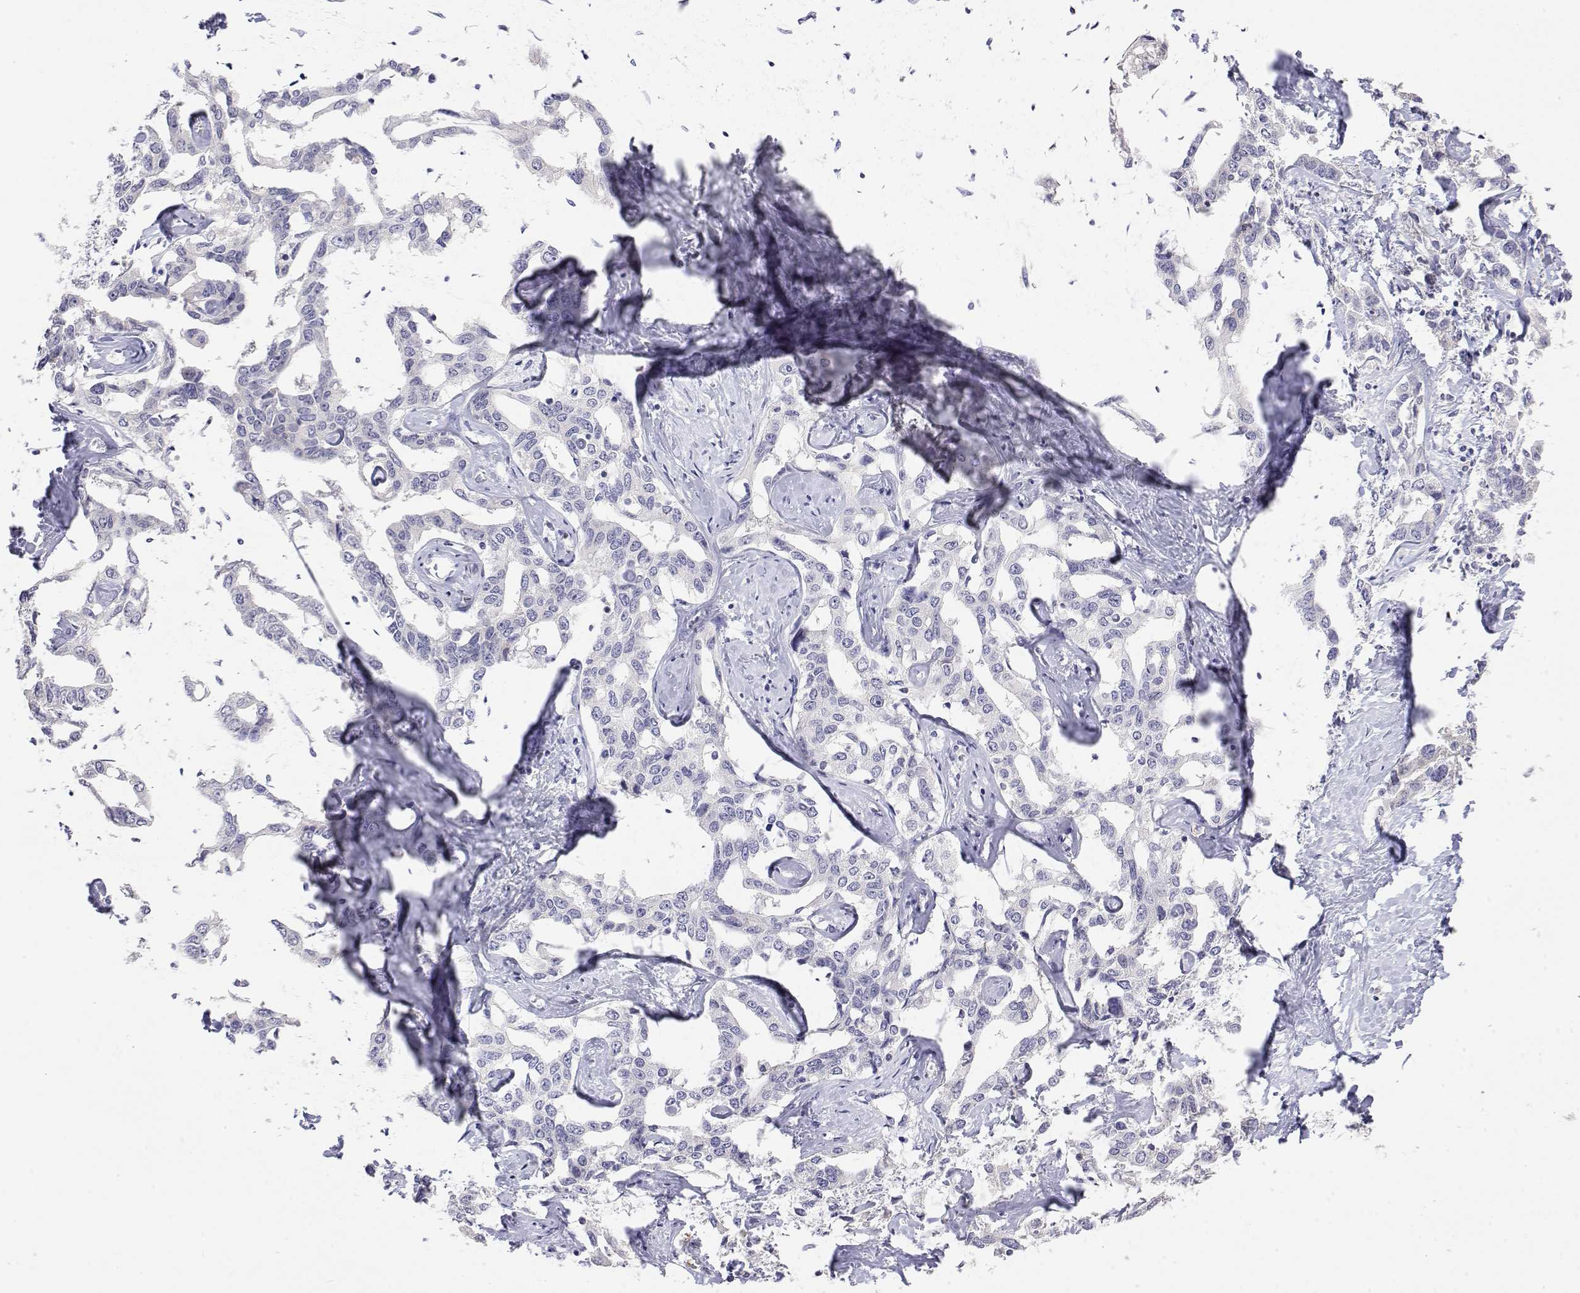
{"staining": {"intensity": "negative", "quantity": "none", "location": "none"}, "tissue": "liver cancer", "cell_type": "Tumor cells", "image_type": "cancer", "snomed": [{"axis": "morphology", "description": "Cholangiocarcinoma"}, {"axis": "topography", "description": "Liver"}], "caption": "Immunohistochemical staining of liver cancer (cholangiocarcinoma) demonstrates no significant positivity in tumor cells.", "gene": "GGACT", "patient": {"sex": "male", "age": 59}}